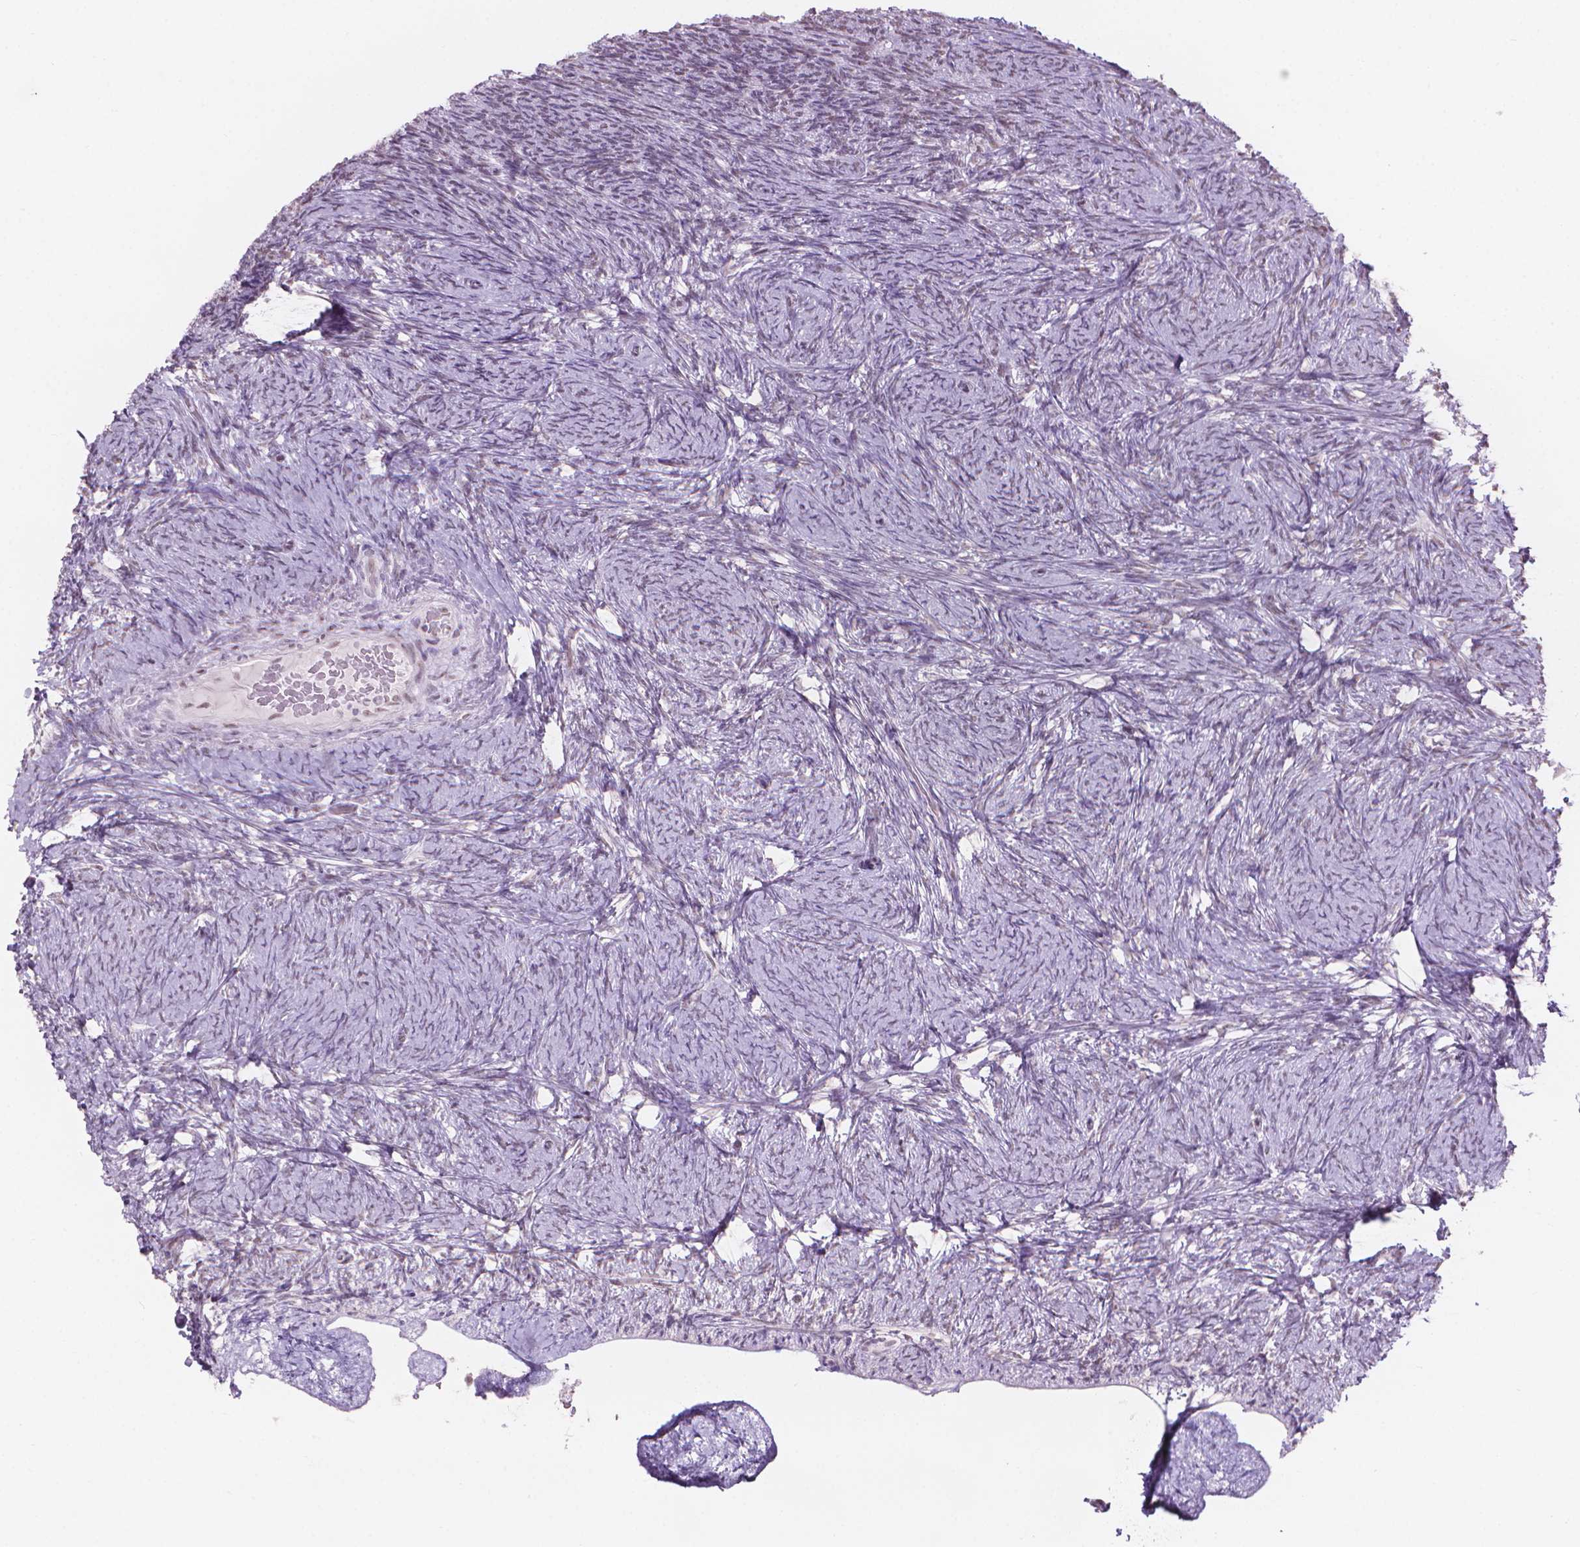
{"staining": {"intensity": "negative", "quantity": "none", "location": "none"}, "tissue": "ovary", "cell_type": "Follicle cells", "image_type": "normal", "snomed": [{"axis": "morphology", "description": "Normal tissue, NOS"}, {"axis": "topography", "description": "Ovary"}], "caption": "Histopathology image shows no significant protein staining in follicle cells of benign ovary.", "gene": "PIAS2", "patient": {"sex": "female", "age": 34}}